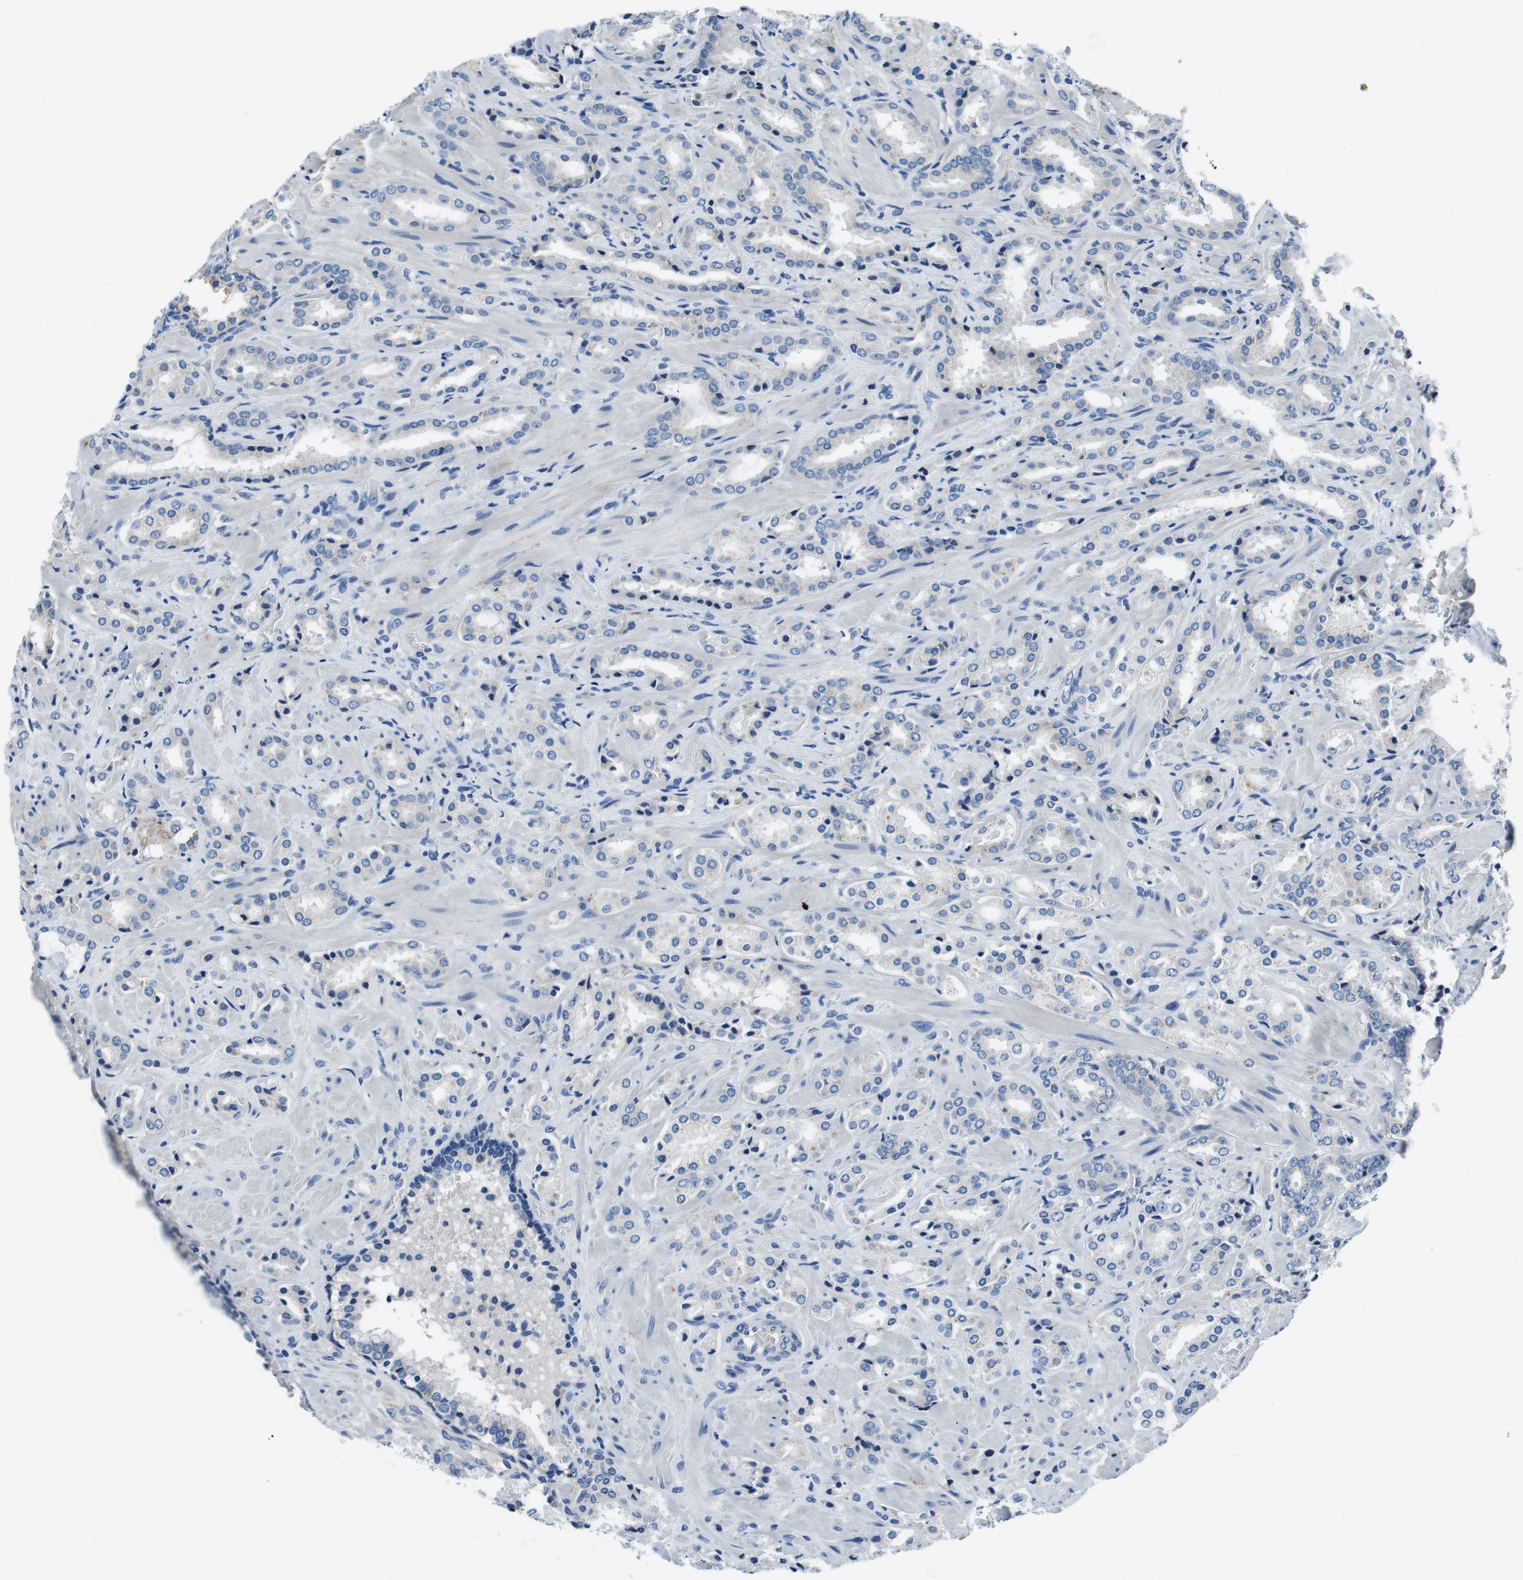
{"staining": {"intensity": "negative", "quantity": "none", "location": "none"}, "tissue": "prostate cancer", "cell_type": "Tumor cells", "image_type": "cancer", "snomed": [{"axis": "morphology", "description": "Adenocarcinoma, High grade"}, {"axis": "topography", "description": "Prostate"}], "caption": "Immunohistochemistry (IHC) micrograph of prostate high-grade adenocarcinoma stained for a protein (brown), which reveals no staining in tumor cells.", "gene": "CASQ1", "patient": {"sex": "male", "age": 64}}